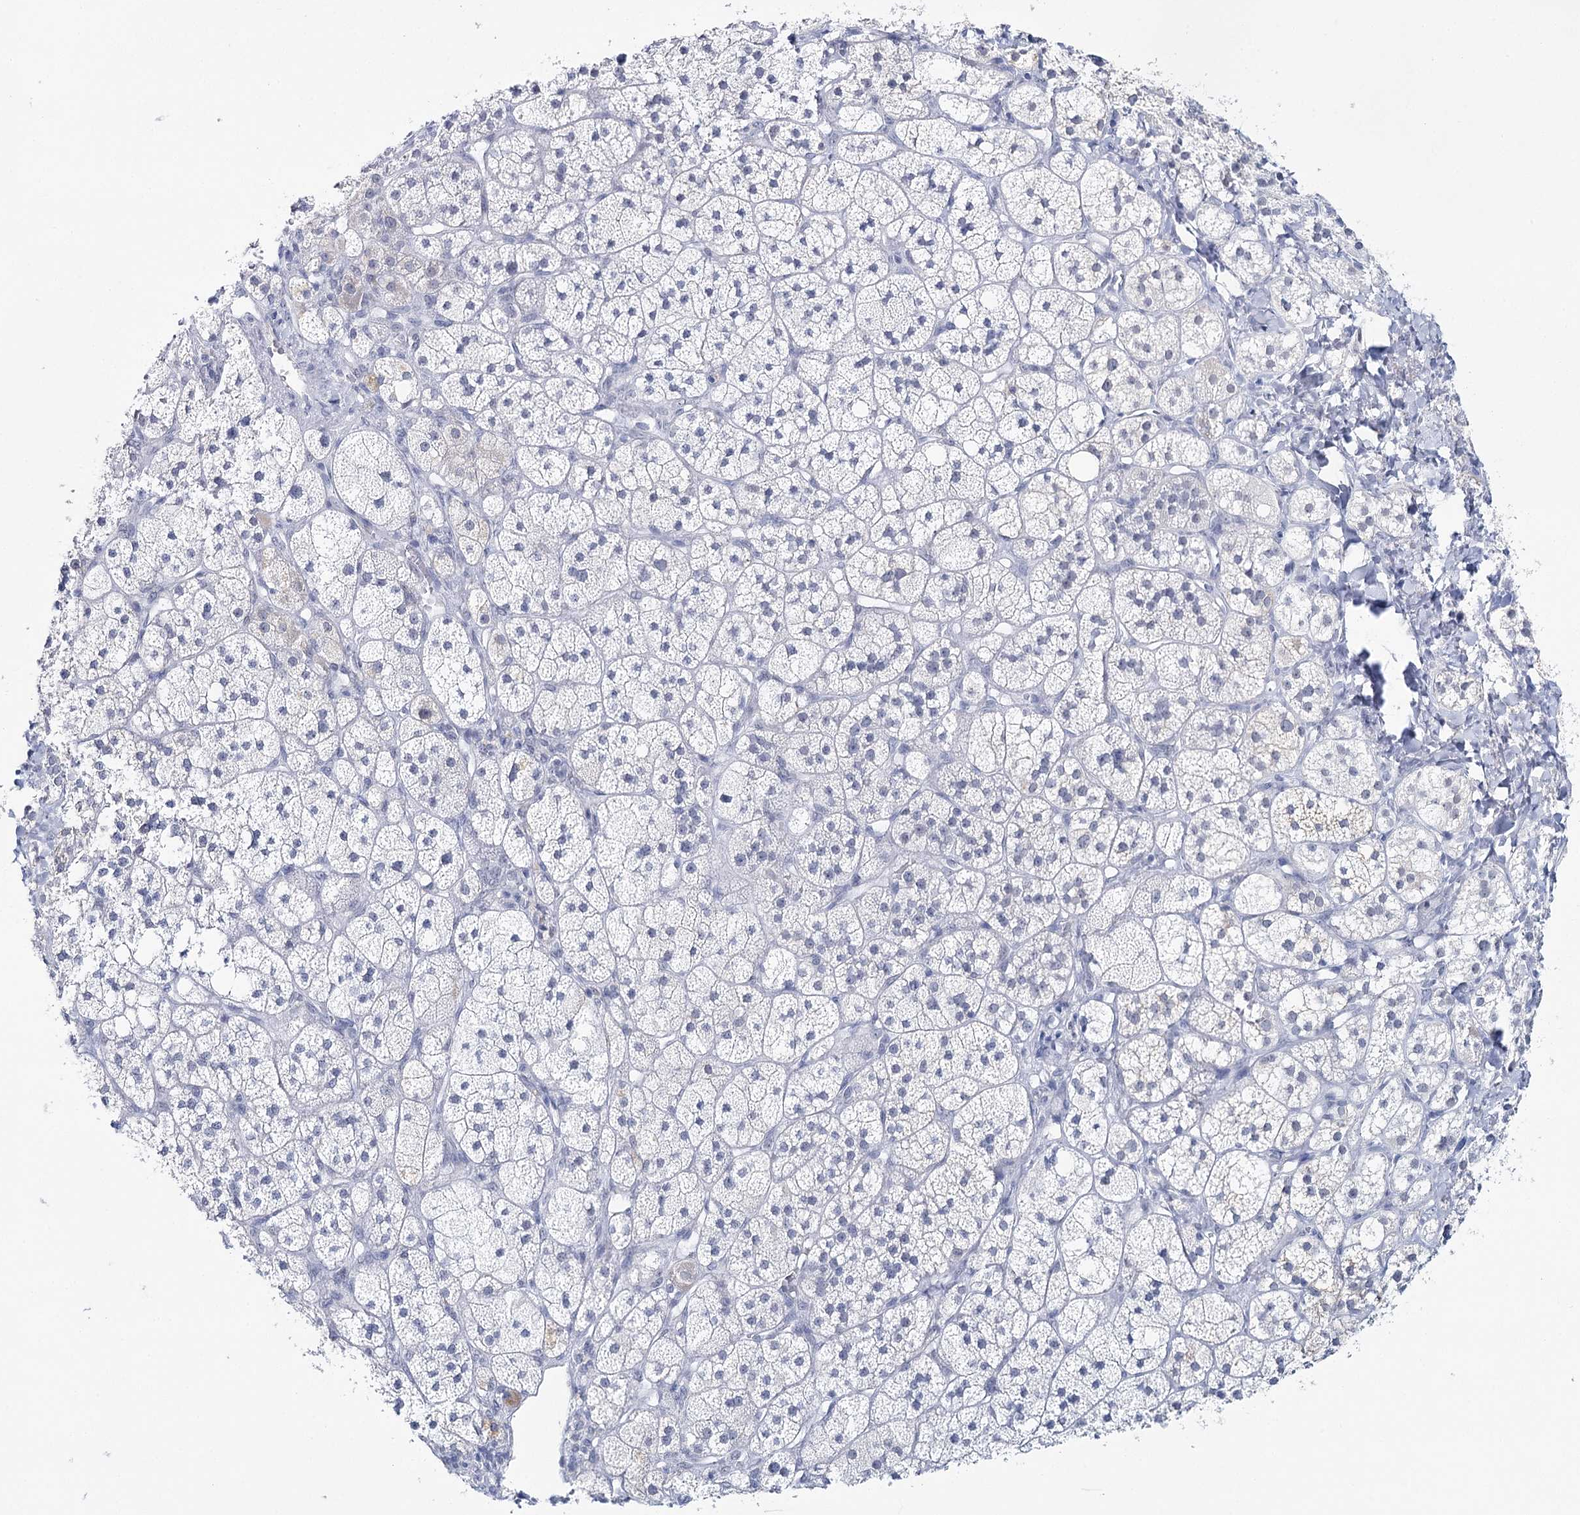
{"staining": {"intensity": "negative", "quantity": "none", "location": "none"}, "tissue": "adrenal gland", "cell_type": "Glandular cells", "image_type": "normal", "snomed": [{"axis": "morphology", "description": "Normal tissue, NOS"}, {"axis": "topography", "description": "Adrenal gland"}], "caption": "This is an immunohistochemistry (IHC) micrograph of benign adrenal gland. There is no positivity in glandular cells.", "gene": "ZC3H8", "patient": {"sex": "male", "age": 61}}